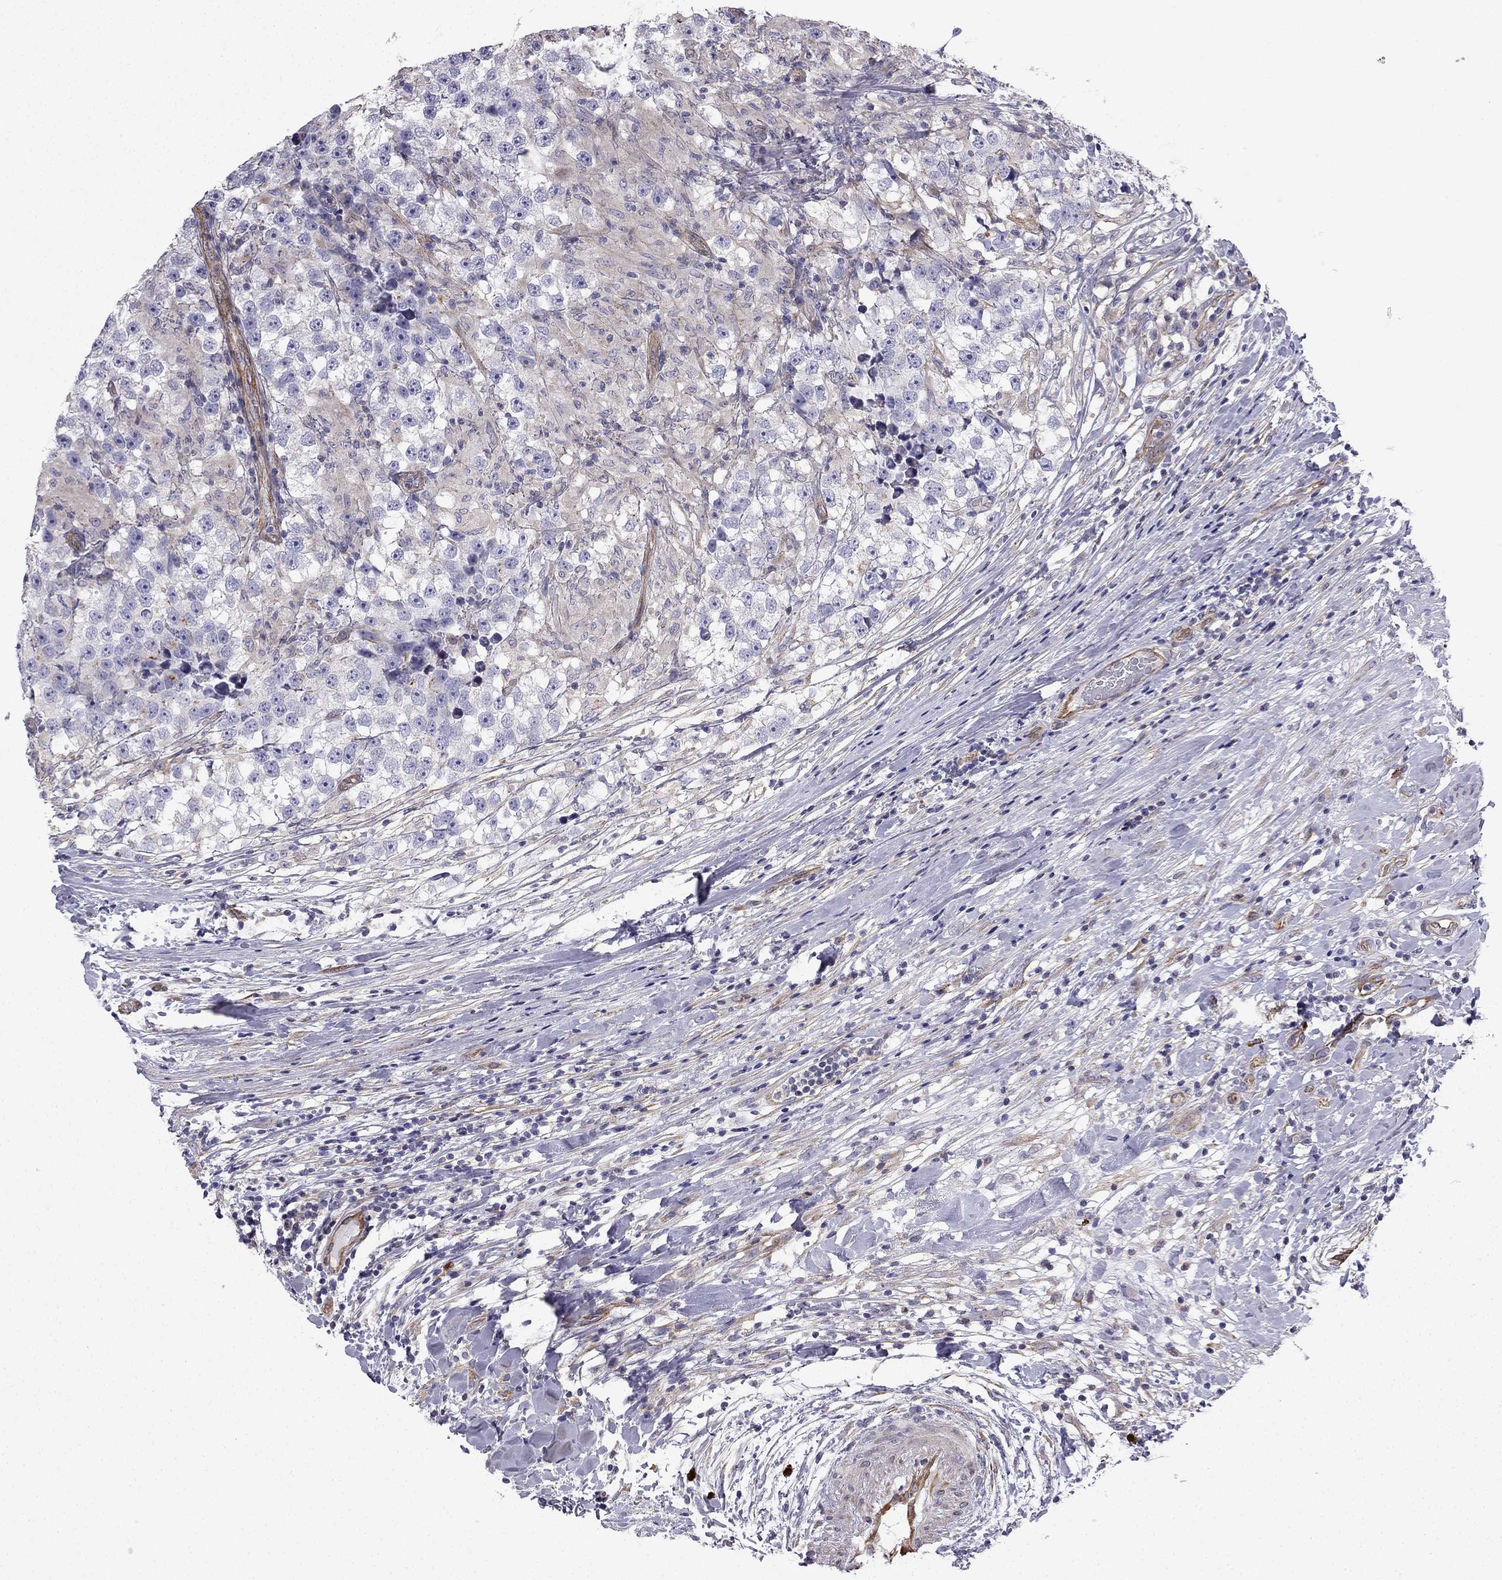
{"staining": {"intensity": "weak", "quantity": "<25%", "location": "cytoplasmic/membranous"}, "tissue": "testis cancer", "cell_type": "Tumor cells", "image_type": "cancer", "snomed": [{"axis": "morphology", "description": "Seminoma, NOS"}, {"axis": "topography", "description": "Testis"}], "caption": "Immunohistochemistry image of neoplastic tissue: human testis cancer (seminoma) stained with DAB (3,3'-diaminobenzidine) reveals no significant protein expression in tumor cells.", "gene": "ENOX1", "patient": {"sex": "male", "age": 46}}